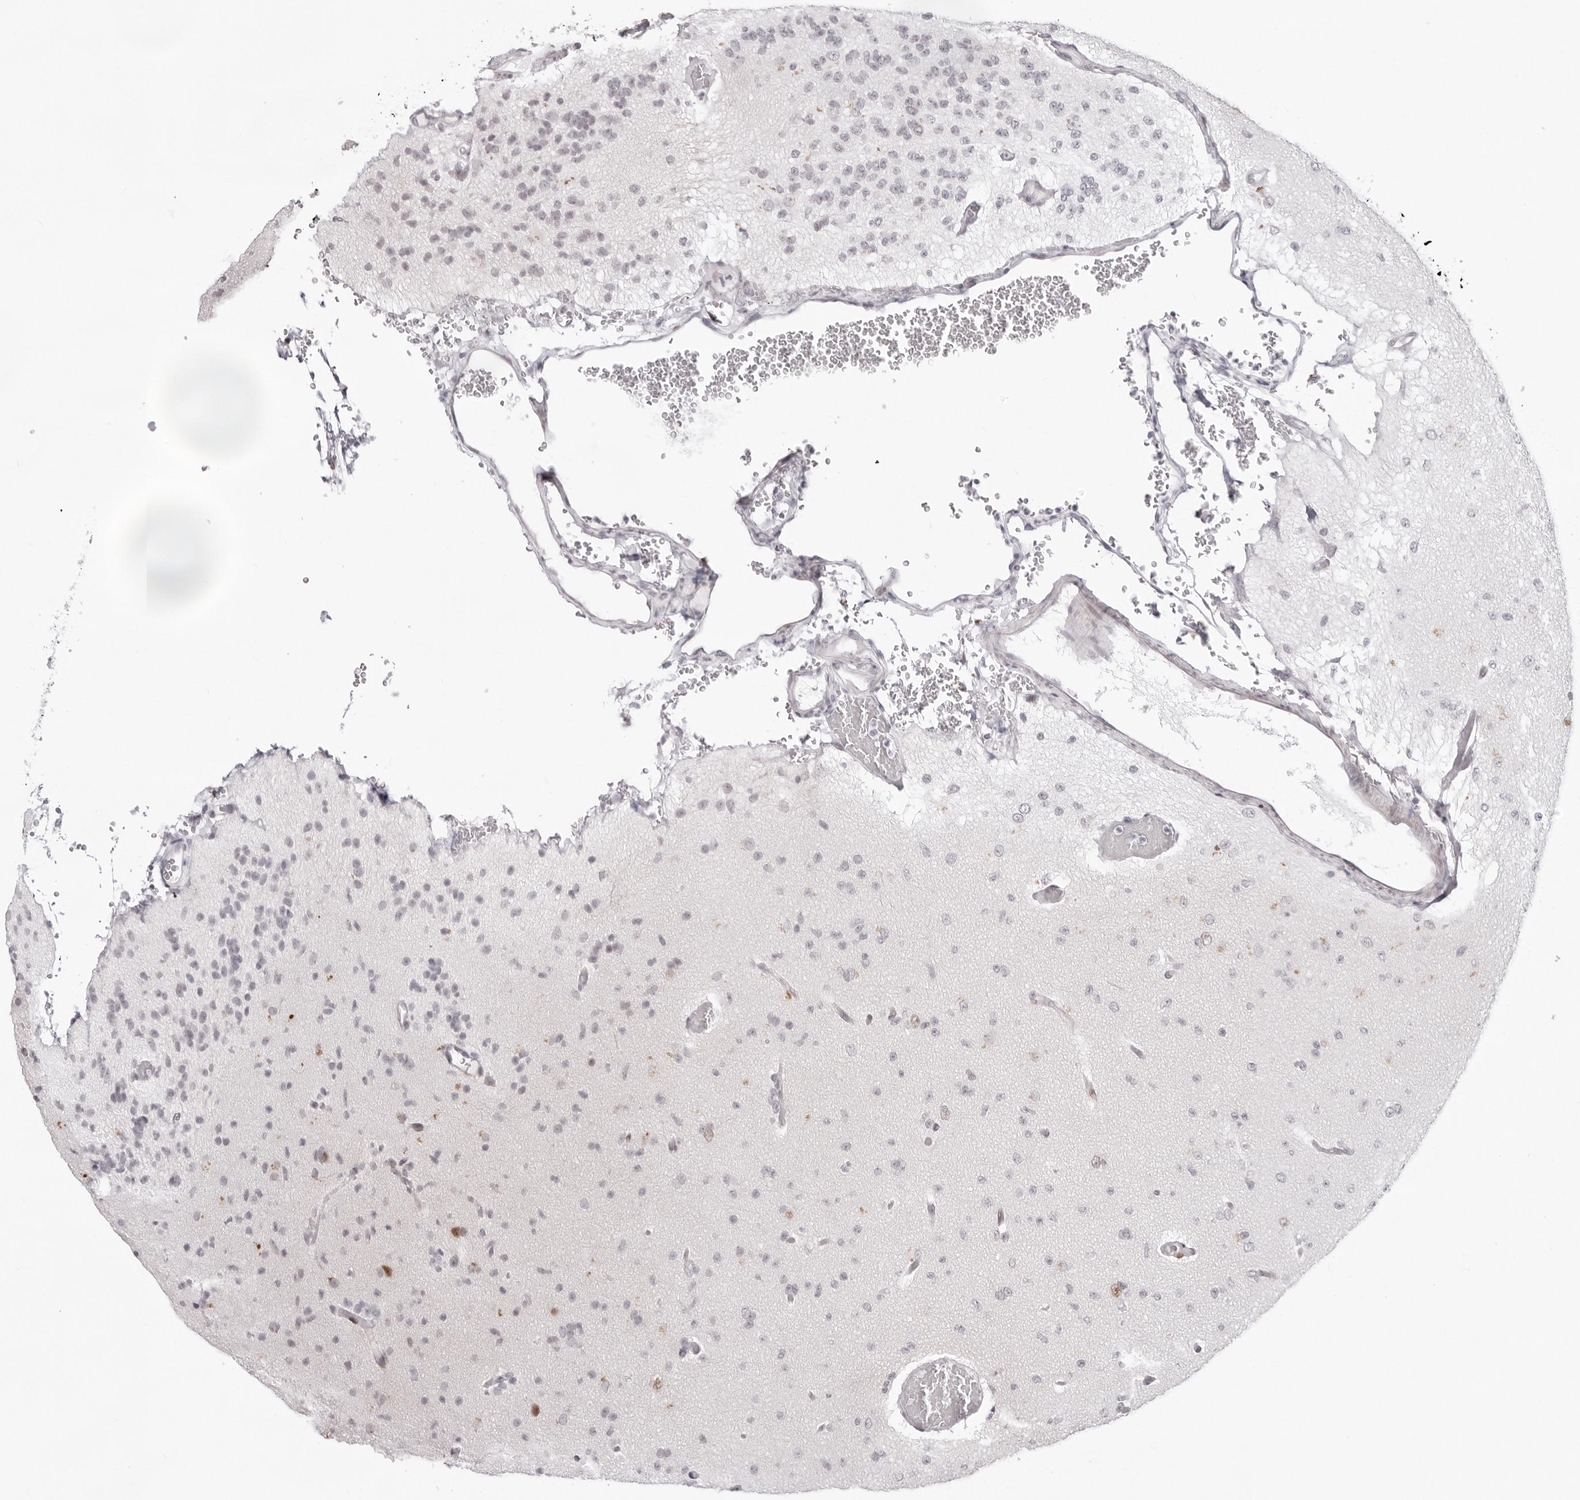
{"staining": {"intensity": "negative", "quantity": "none", "location": "none"}, "tissue": "glioma", "cell_type": "Tumor cells", "image_type": "cancer", "snomed": [{"axis": "morphology", "description": "Glioma, malignant, Low grade"}, {"axis": "topography", "description": "Brain"}], "caption": "Immunohistochemical staining of malignant glioma (low-grade) displays no significant positivity in tumor cells.", "gene": "NTPCR", "patient": {"sex": "female", "age": 22}}